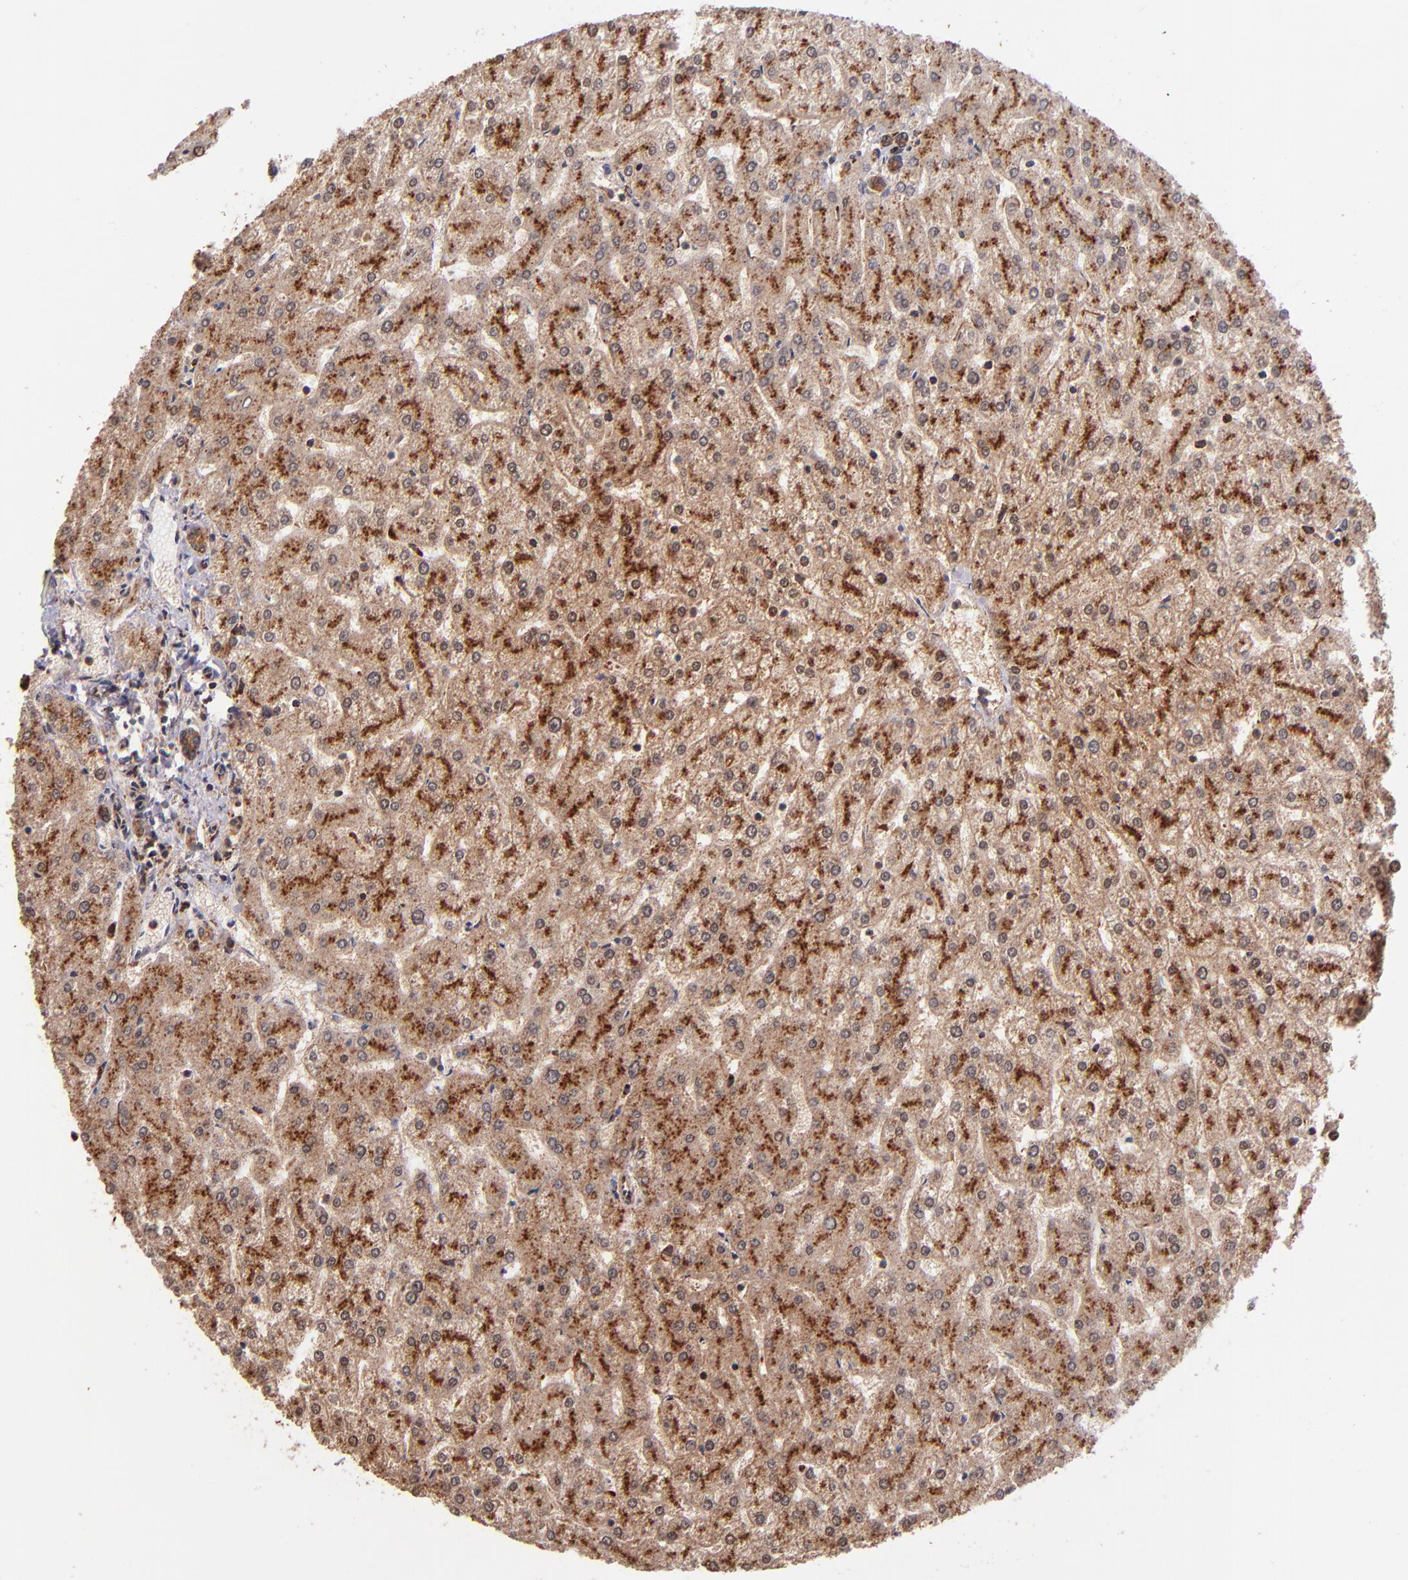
{"staining": {"intensity": "strong", "quantity": ">75%", "location": "cytoplasmic/membranous"}, "tissue": "liver", "cell_type": "Cholangiocytes", "image_type": "normal", "snomed": [{"axis": "morphology", "description": "Normal tissue, NOS"}, {"axis": "topography", "description": "Liver"}], "caption": "Strong cytoplasmic/membranous positivity for a protein is identified in about >75% of cholangiocytes of unremarkable liver using immunohistochemistry (IHC).", "gene": "STX8", "patient": {"sex": "female", "age": 32}}